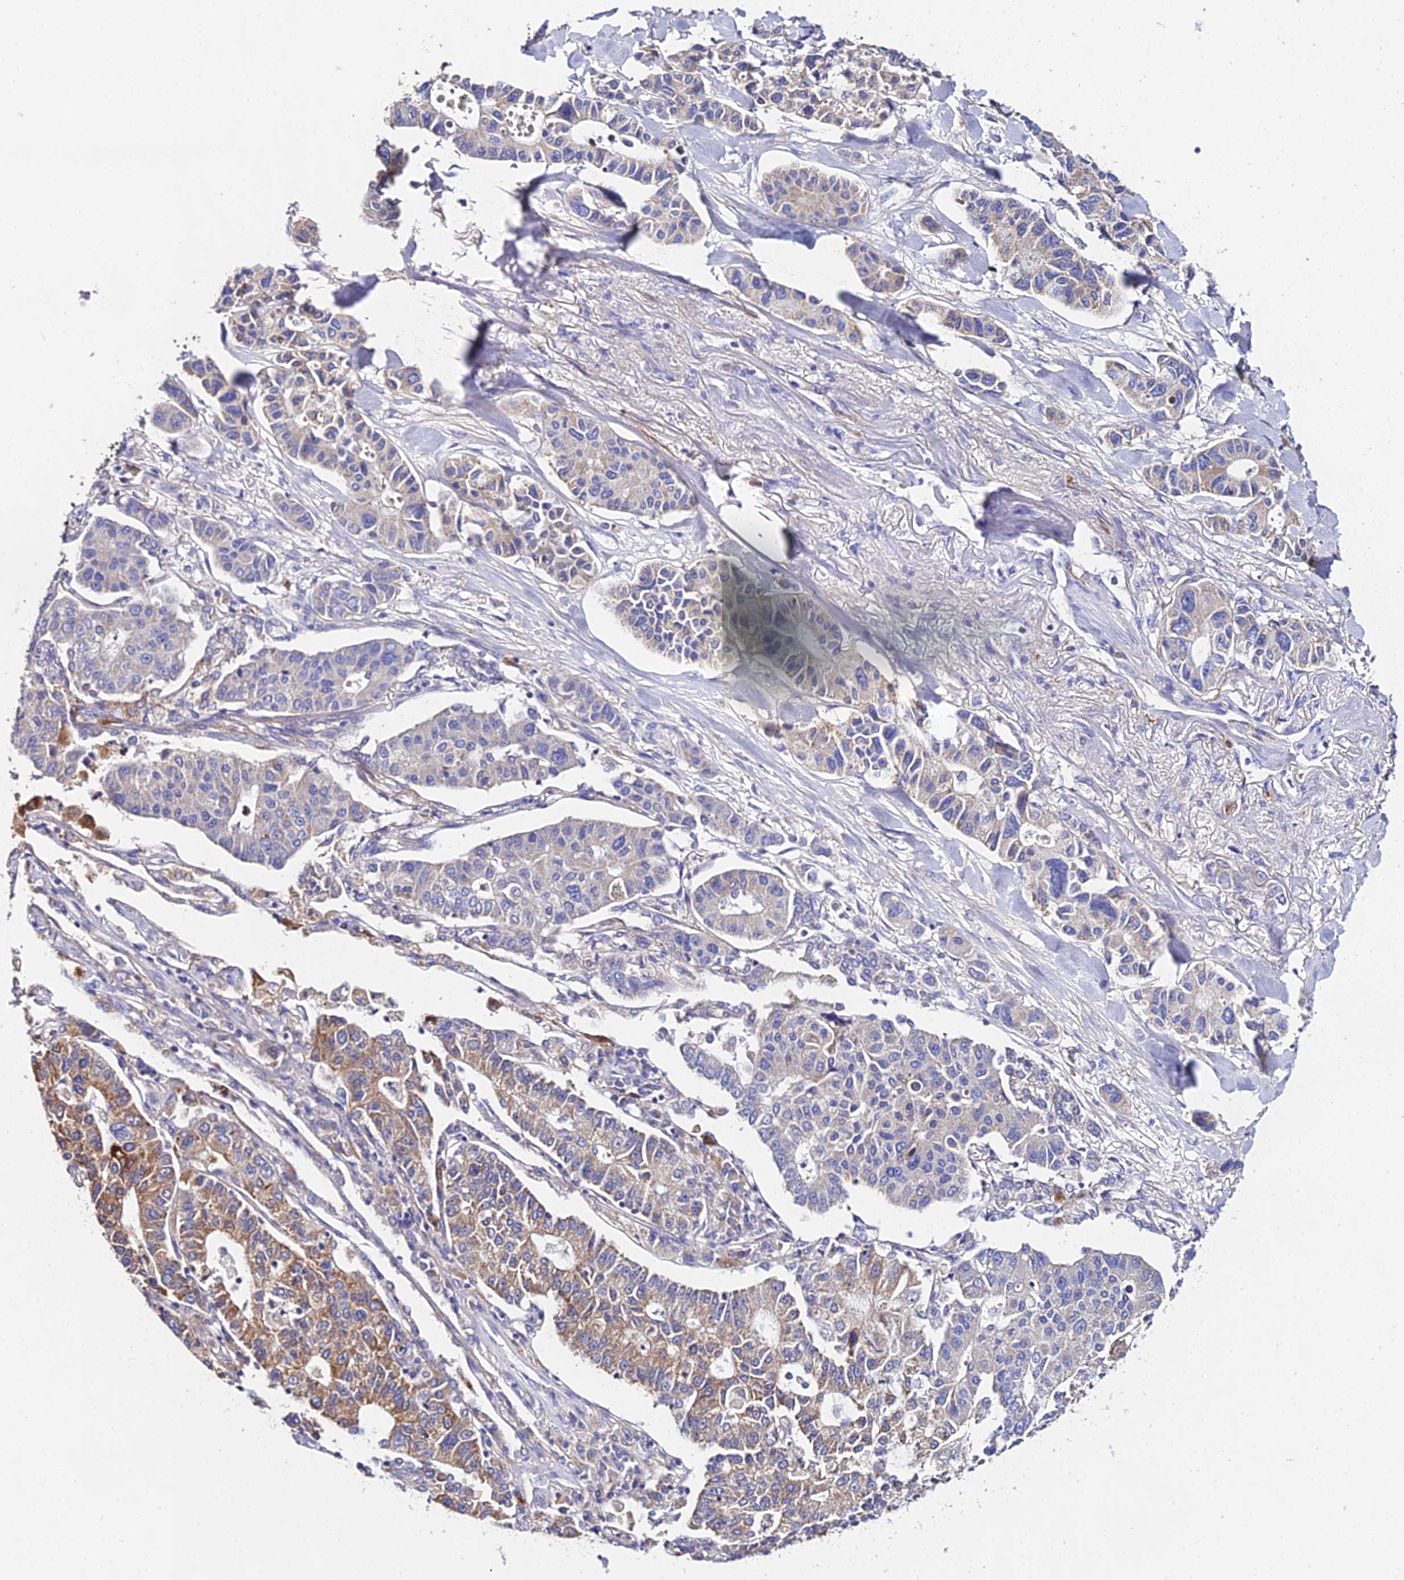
{"staining": {"intensity": "moderate", "quantity": "25%-75%", "location": "cytoplasmic/membranous"}, "tissue": "lung cancer", "cell_type": "Tumor cells", "image_type": "cancer", "snomed": [{"axis": "morphology", "description": "Adenocarcinoma, NOS"}, {"axis": "topography", "description": "Lung"}], "caption": "Lung cancer (adenocarcinoma) tissue exhibits moderate cytoplasmic/membranous staining in approximately 25%-75% of tumor cells, visualized by immunohistochemistry. (DAB IHC with brightfield microscopy, high magnification).", "gene": "PPP2R2C", "patient": {"sex": "male", "age": 49}}